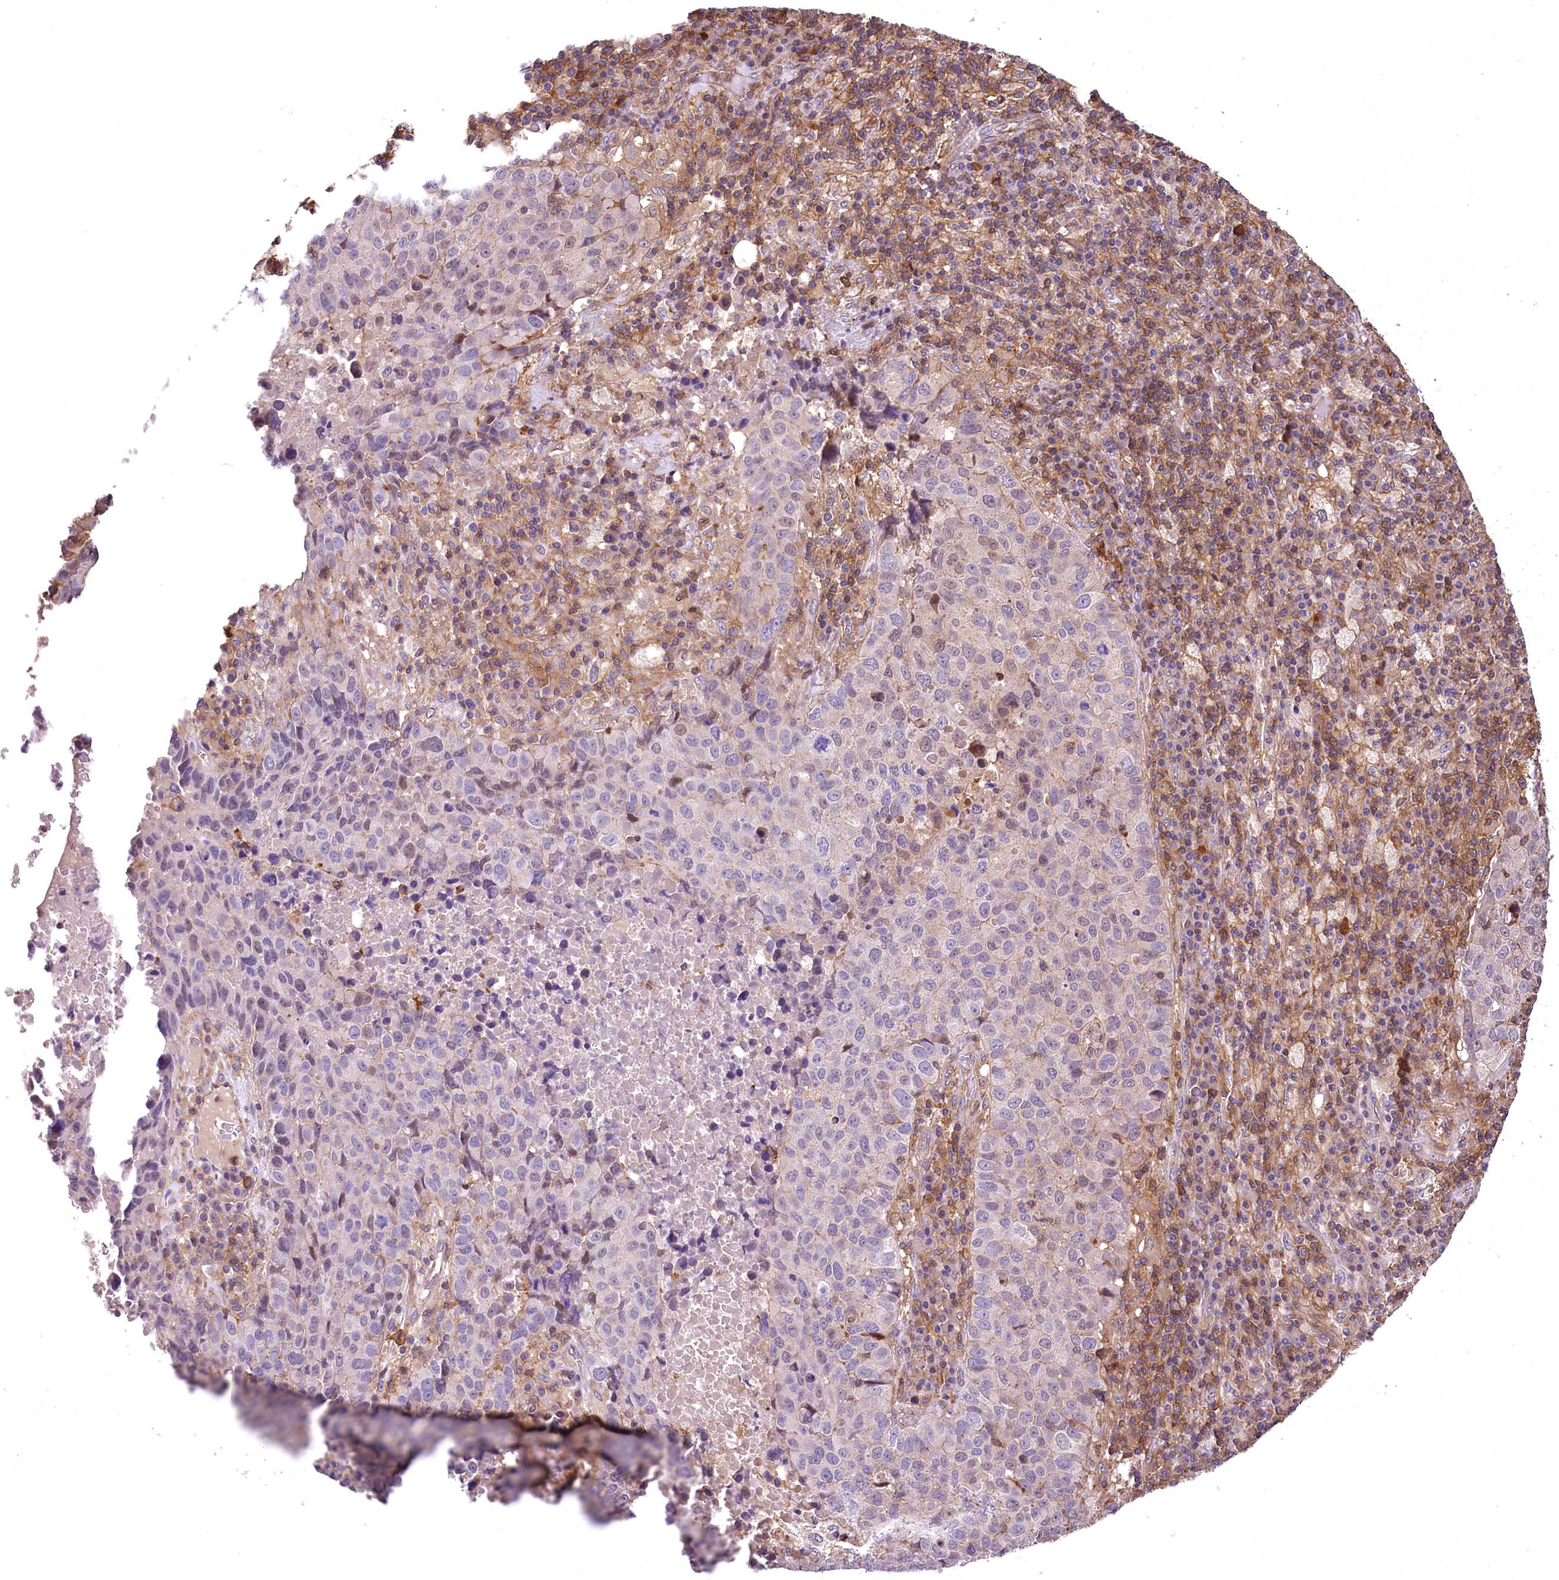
{"staining": {"intensity": "weak", "quantity": "<25%", "location": "nuclear"}, "tissue": "lung cancer", "cell_type": "Tumor cells", "image_type": "cancer", "snomed": [{"axis": "morphology", "description": "Squamous cell carcinoma, NOS"}, {"axis": "topography", "description": "Lung"}], "caption": "The photomicrograph exhibits no staining of tumor cells in lung cancer (squamous cell carcinoma).", "gene": "DPP3", "patient": {"sex": "male", "age": 73}}